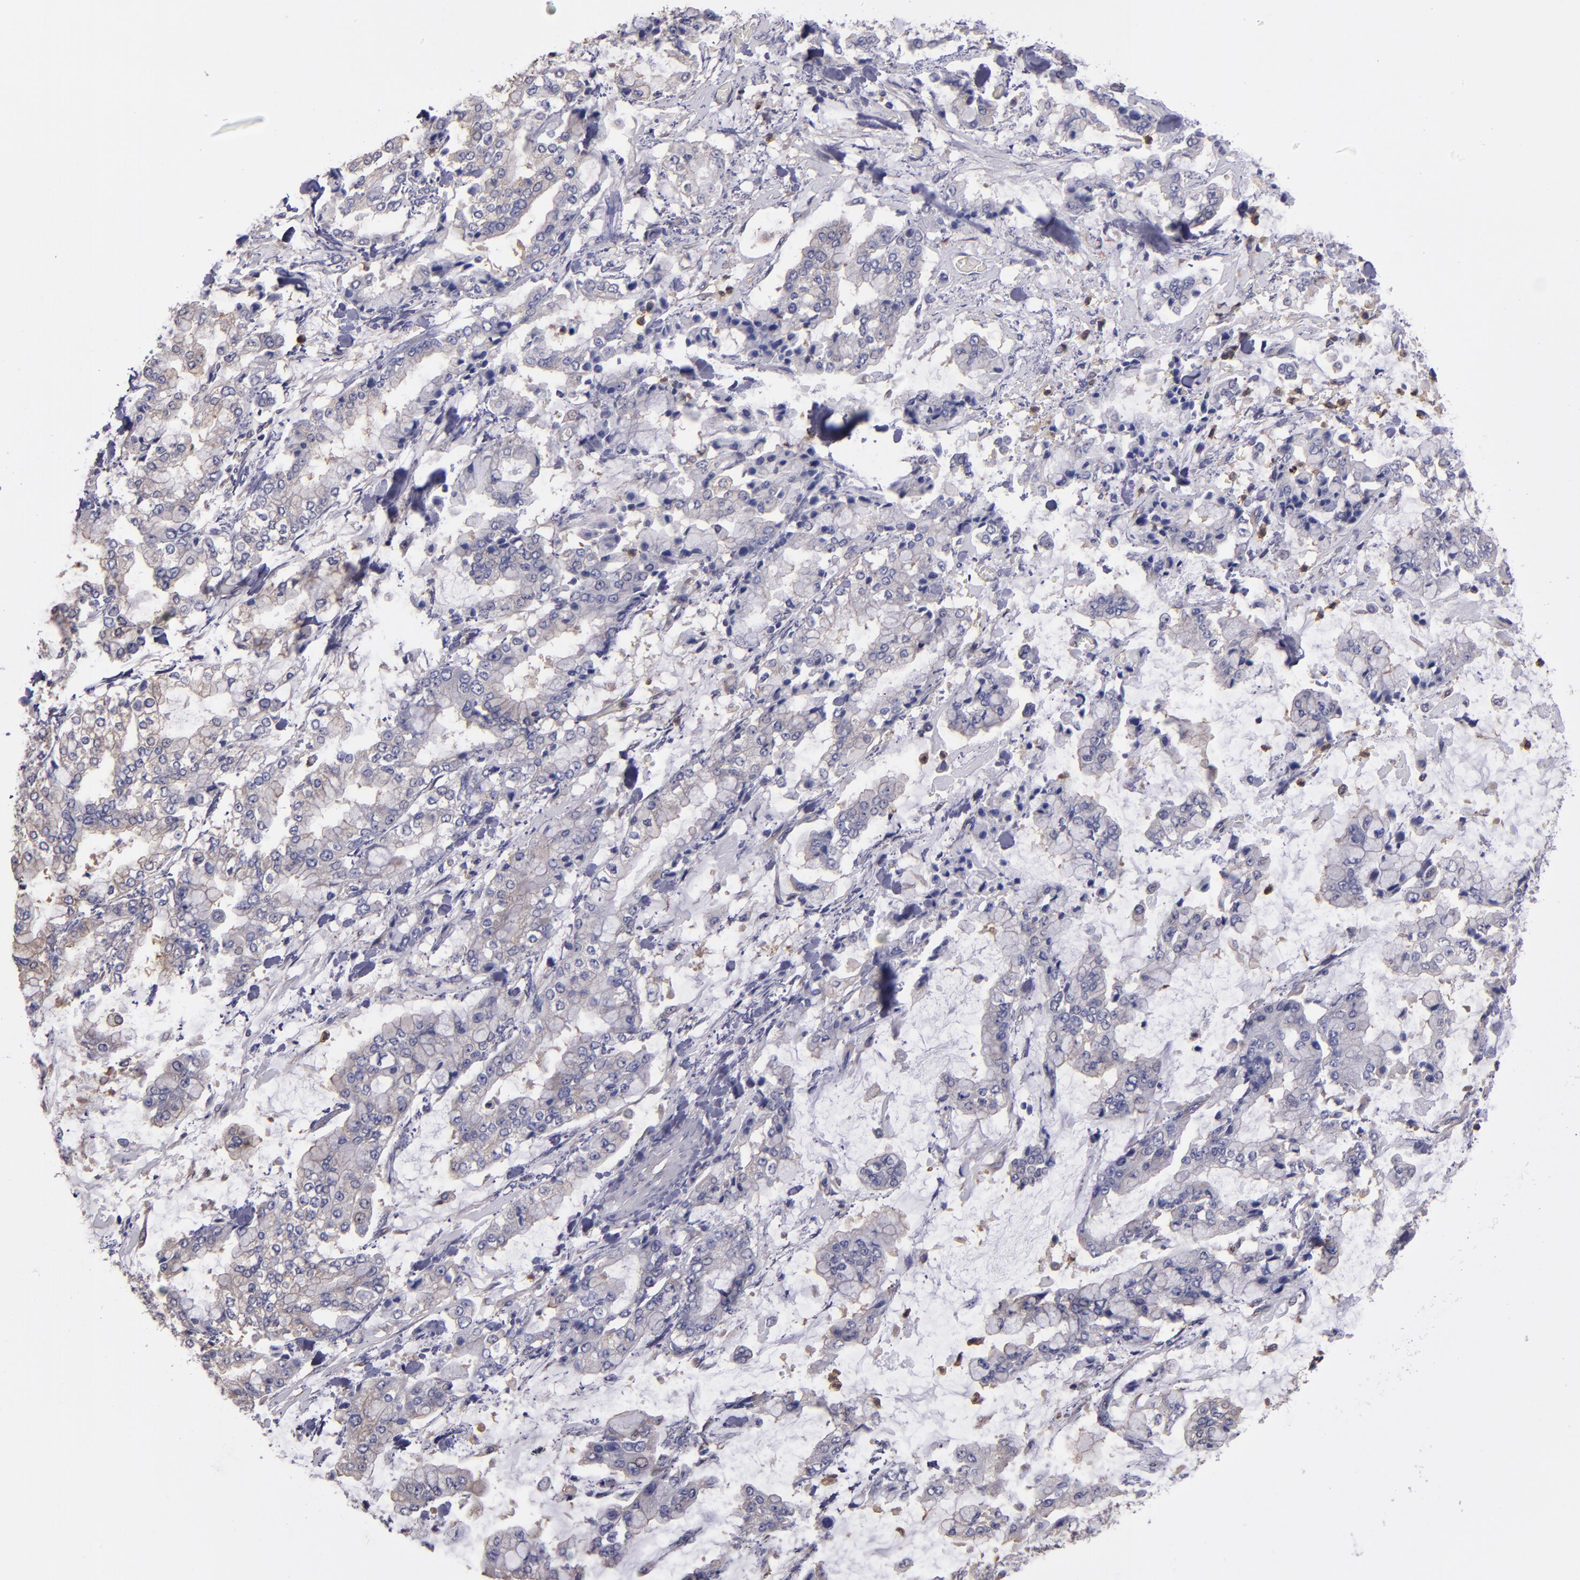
{"staining": {"intensity": "weak", "quantity": "<25%", "location": "cytoplasmic/membranous"}, "tissue": "stomach cancer", "cell_type": "Tumor cells", "image_type": "cancer", "snomed": [{"axis": "morphology", "description": "Normal tissue, NOS"}, {"axis": "morphology", "description": "Adenocarcinoma, NOS"}, {"axis": "topography", "description": "Stomach, upper"}, {"axis": "topography", "description": "Stomach"}], "caption": "This is an immunohistochemistry (IHC) micrograph of human adenocarcinoma (stomach). There is no expression in tumor cells.", "gene": "CARS1", "patient": {"sex": "male", "age": 76}}